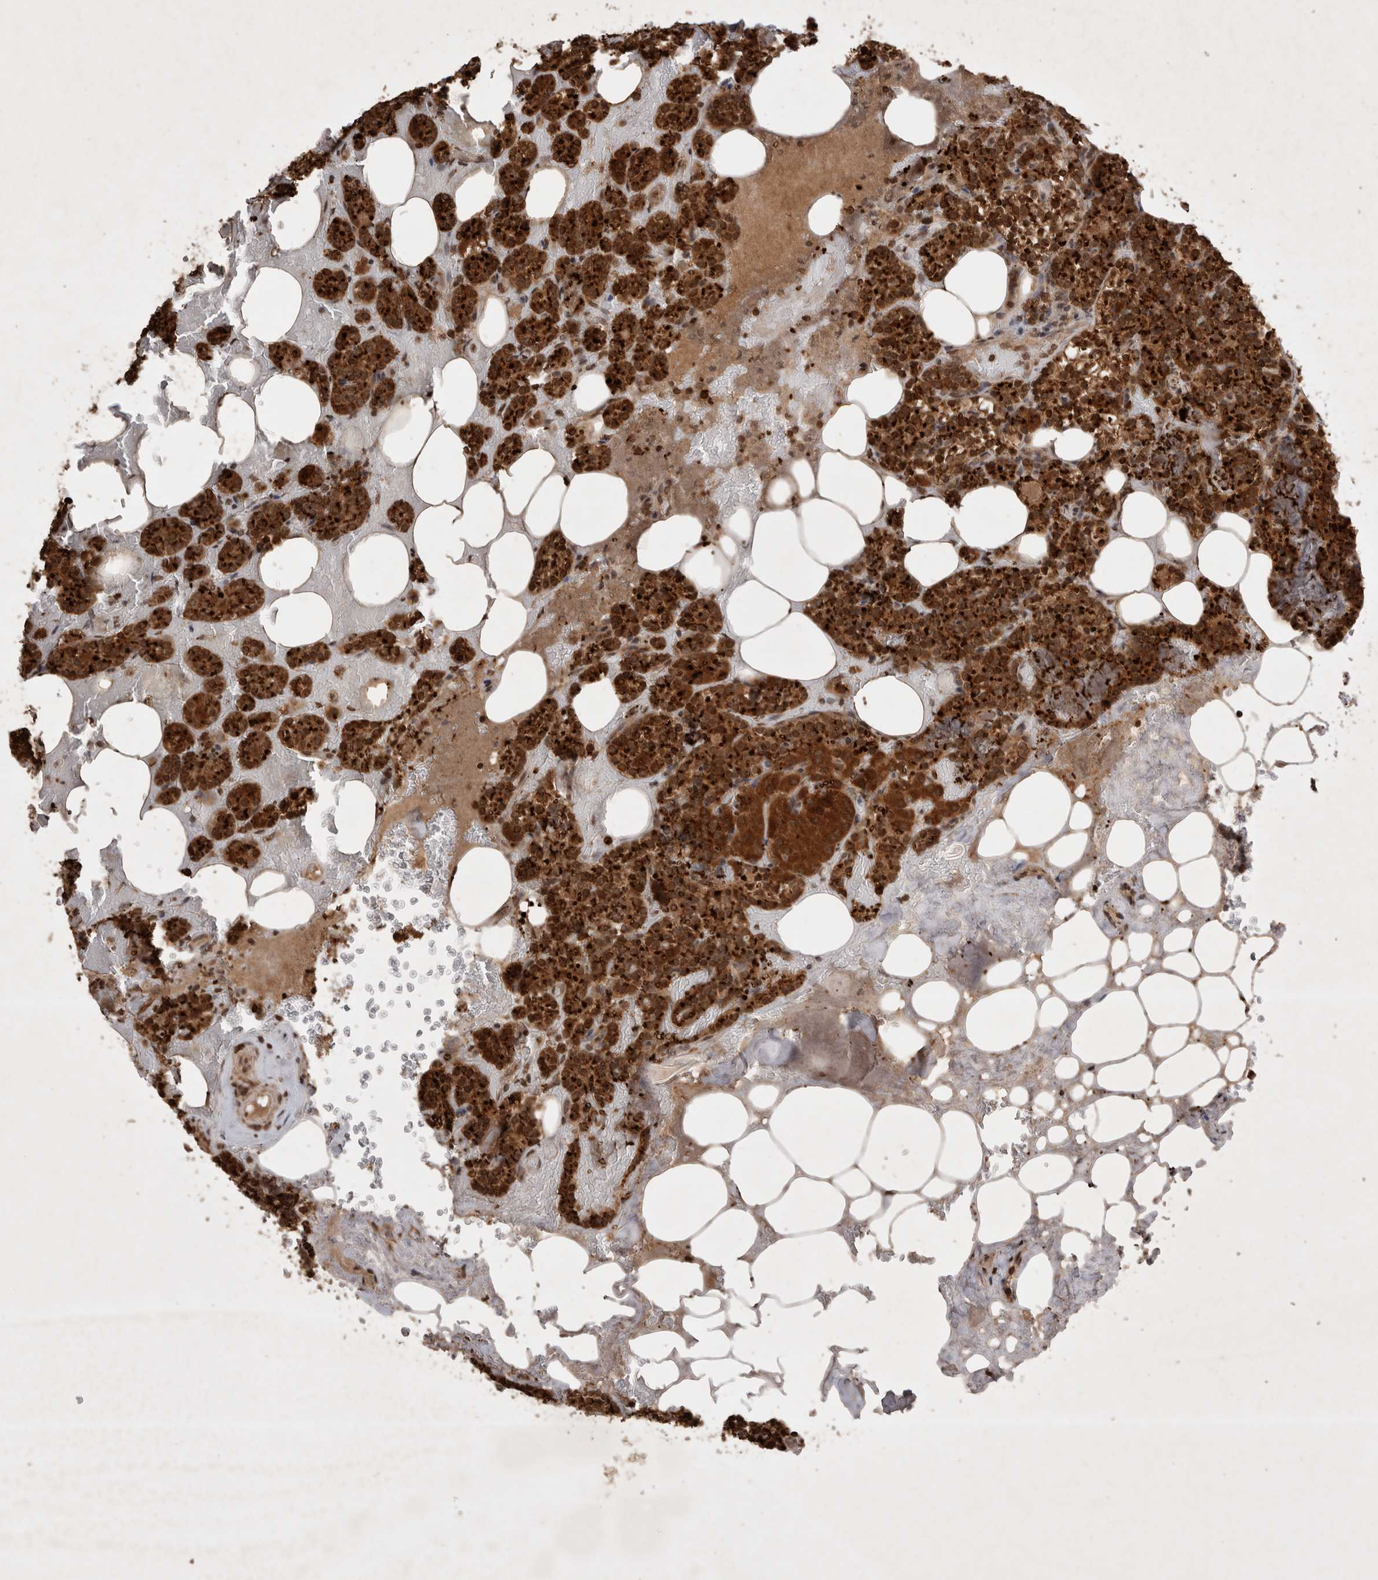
{"staining": {"intensity": "strong", "quantity": ">75%", "location": "cytoplasmic/membranous"}, "tissue": "parathyroid gland", "cell_type": "Glandular cells", "image_type": "normal", "snomed": [{"axis": "morphology", "description": "Normal tissue, NOS"}, {"axis": "topography", "description": "Parathyroid gland"}], "caption": "Immunohistochemistry (IHC) histopathology image of normal parathyroid gland: parathyroid gland stained using IHC shows high levels of strong protein expression localized specifically in the cytoplasmic/membranous of glandular cells, appearing as a cytoplasmic/membranous brown color.", "gene": "FAM221A", "patient": {"sex": "female", "age": 78}}